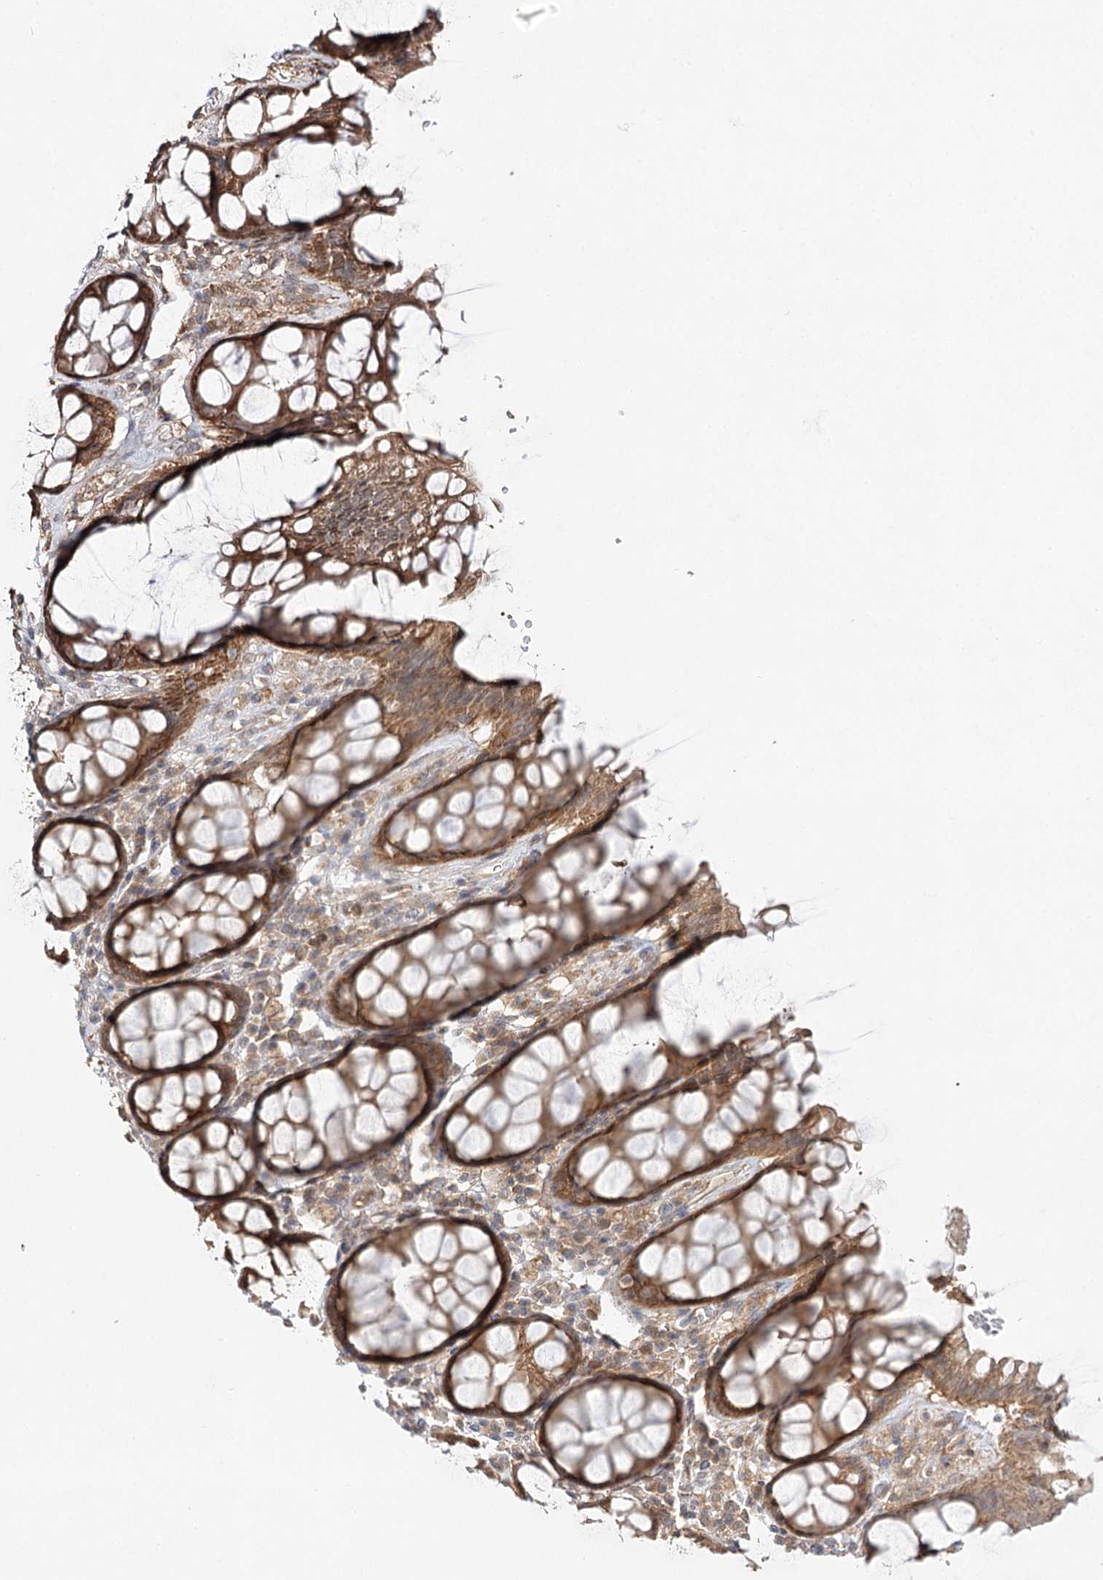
{"staining": {"intensity": "strong", "quantity": ">75%", "location": "cytoplasmic/membranous"}, "tissue": "rectum", "cell_type": "Glandular cells", "image_type": "normal", "snomed": [{"axis": "morphology", "description": "Normal tissue, NOS"}, {"axis": "topography", "description": "Rectum"}], "caption": "Strong cytoplasmic/membranous protein positivity is identified in approximately >75% of glandular cells in rectum.", "gene": "INPP4B", "patient": {"sex": "male", "age": 64}}